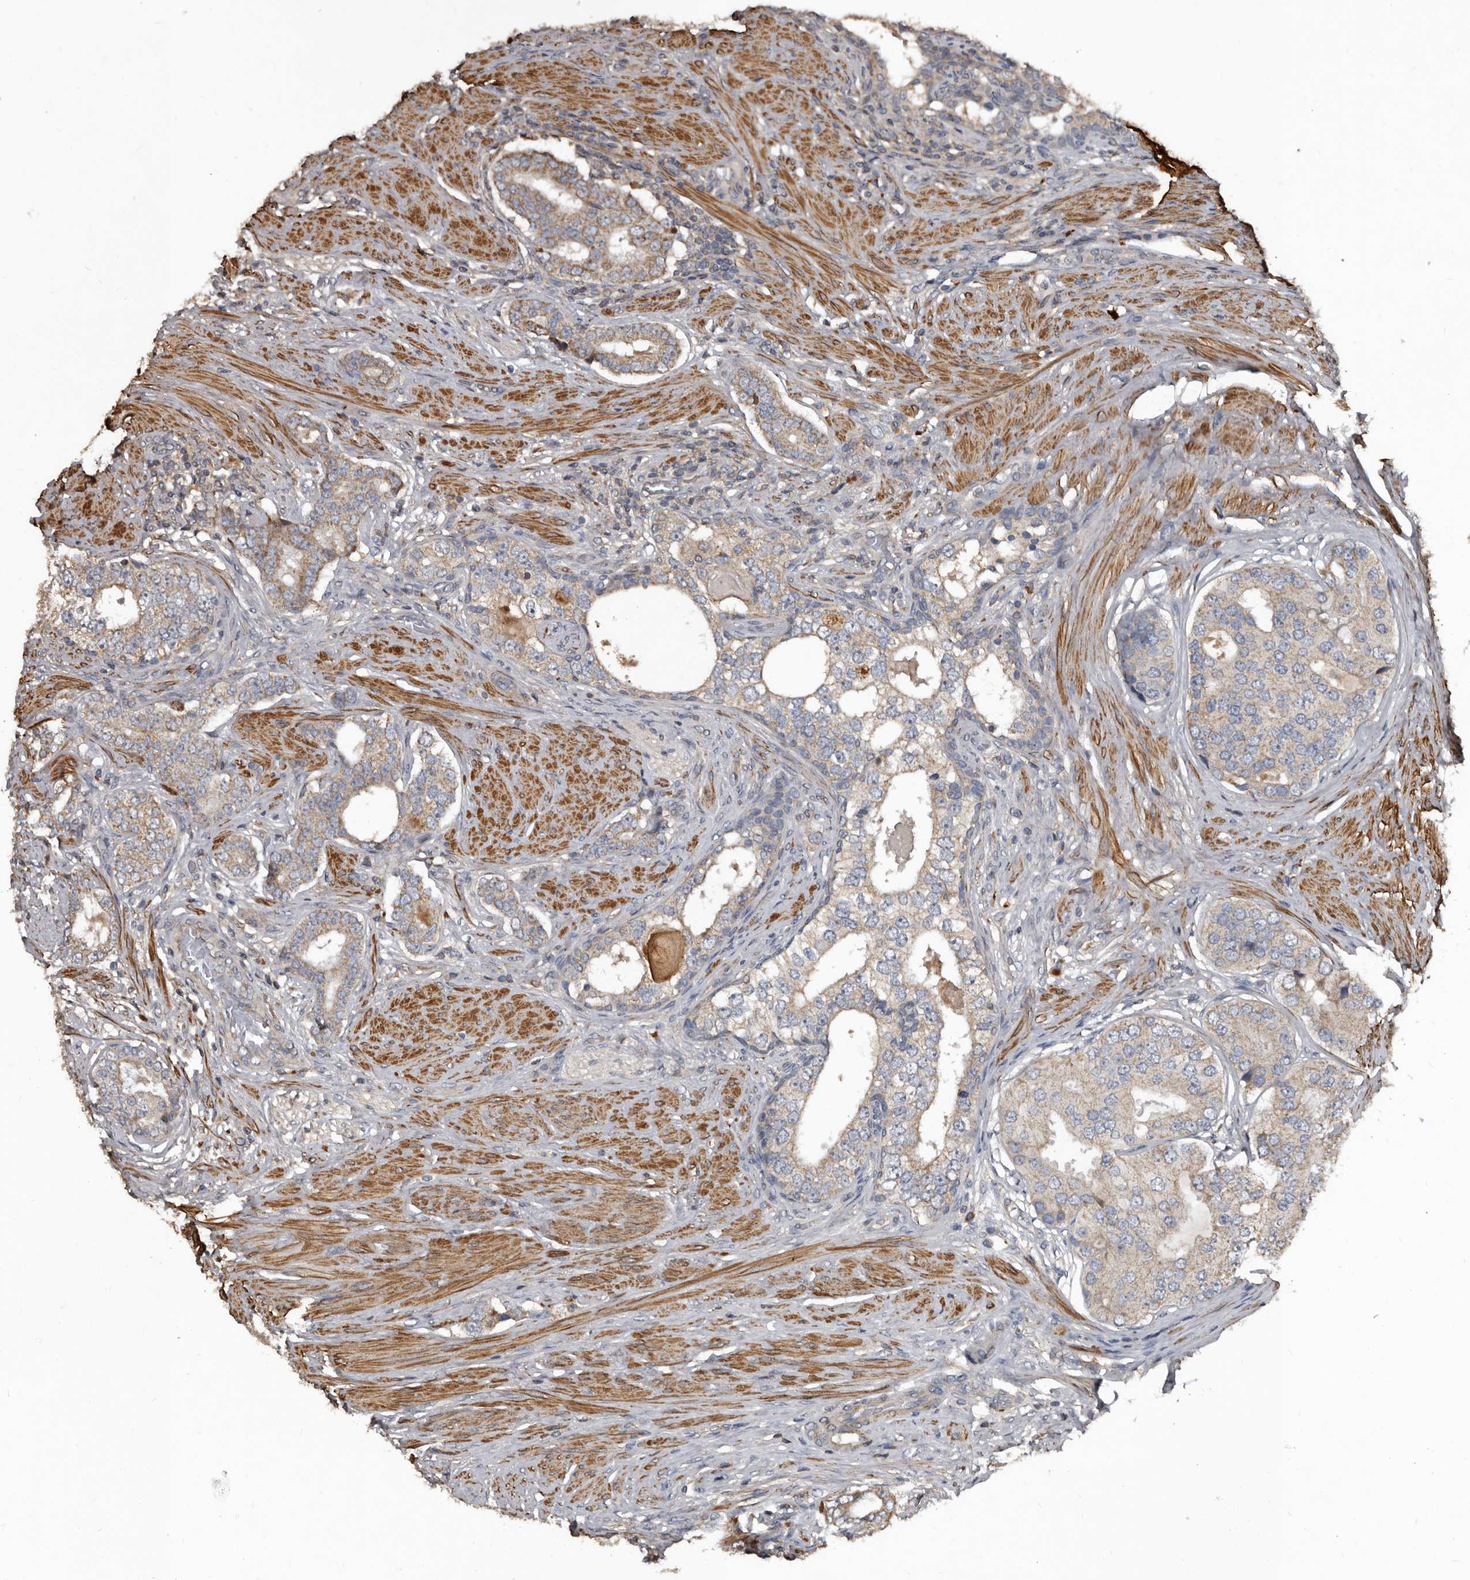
{"staining": {"intensity": "weak", "quantity": ">75%", "location": "cytoplasmic/membranous"}, "tissue": "prostate cancer", "cell_type": "Tumor cells", "image_type": "cancer", "snomed": [{"axis": "morphology", "description": "Adenocarcinoma, High grade"}, {"axis": "topography", "description": "Prostate"}], "caption": "Prostate cancer tissue displays weak cytoplasmic/membranous expression in approximately >75% of tumor cells, visualized by immunohistochemistry.", "gene": "GREB1", "patient": {"sex": "male", "age": 56}}